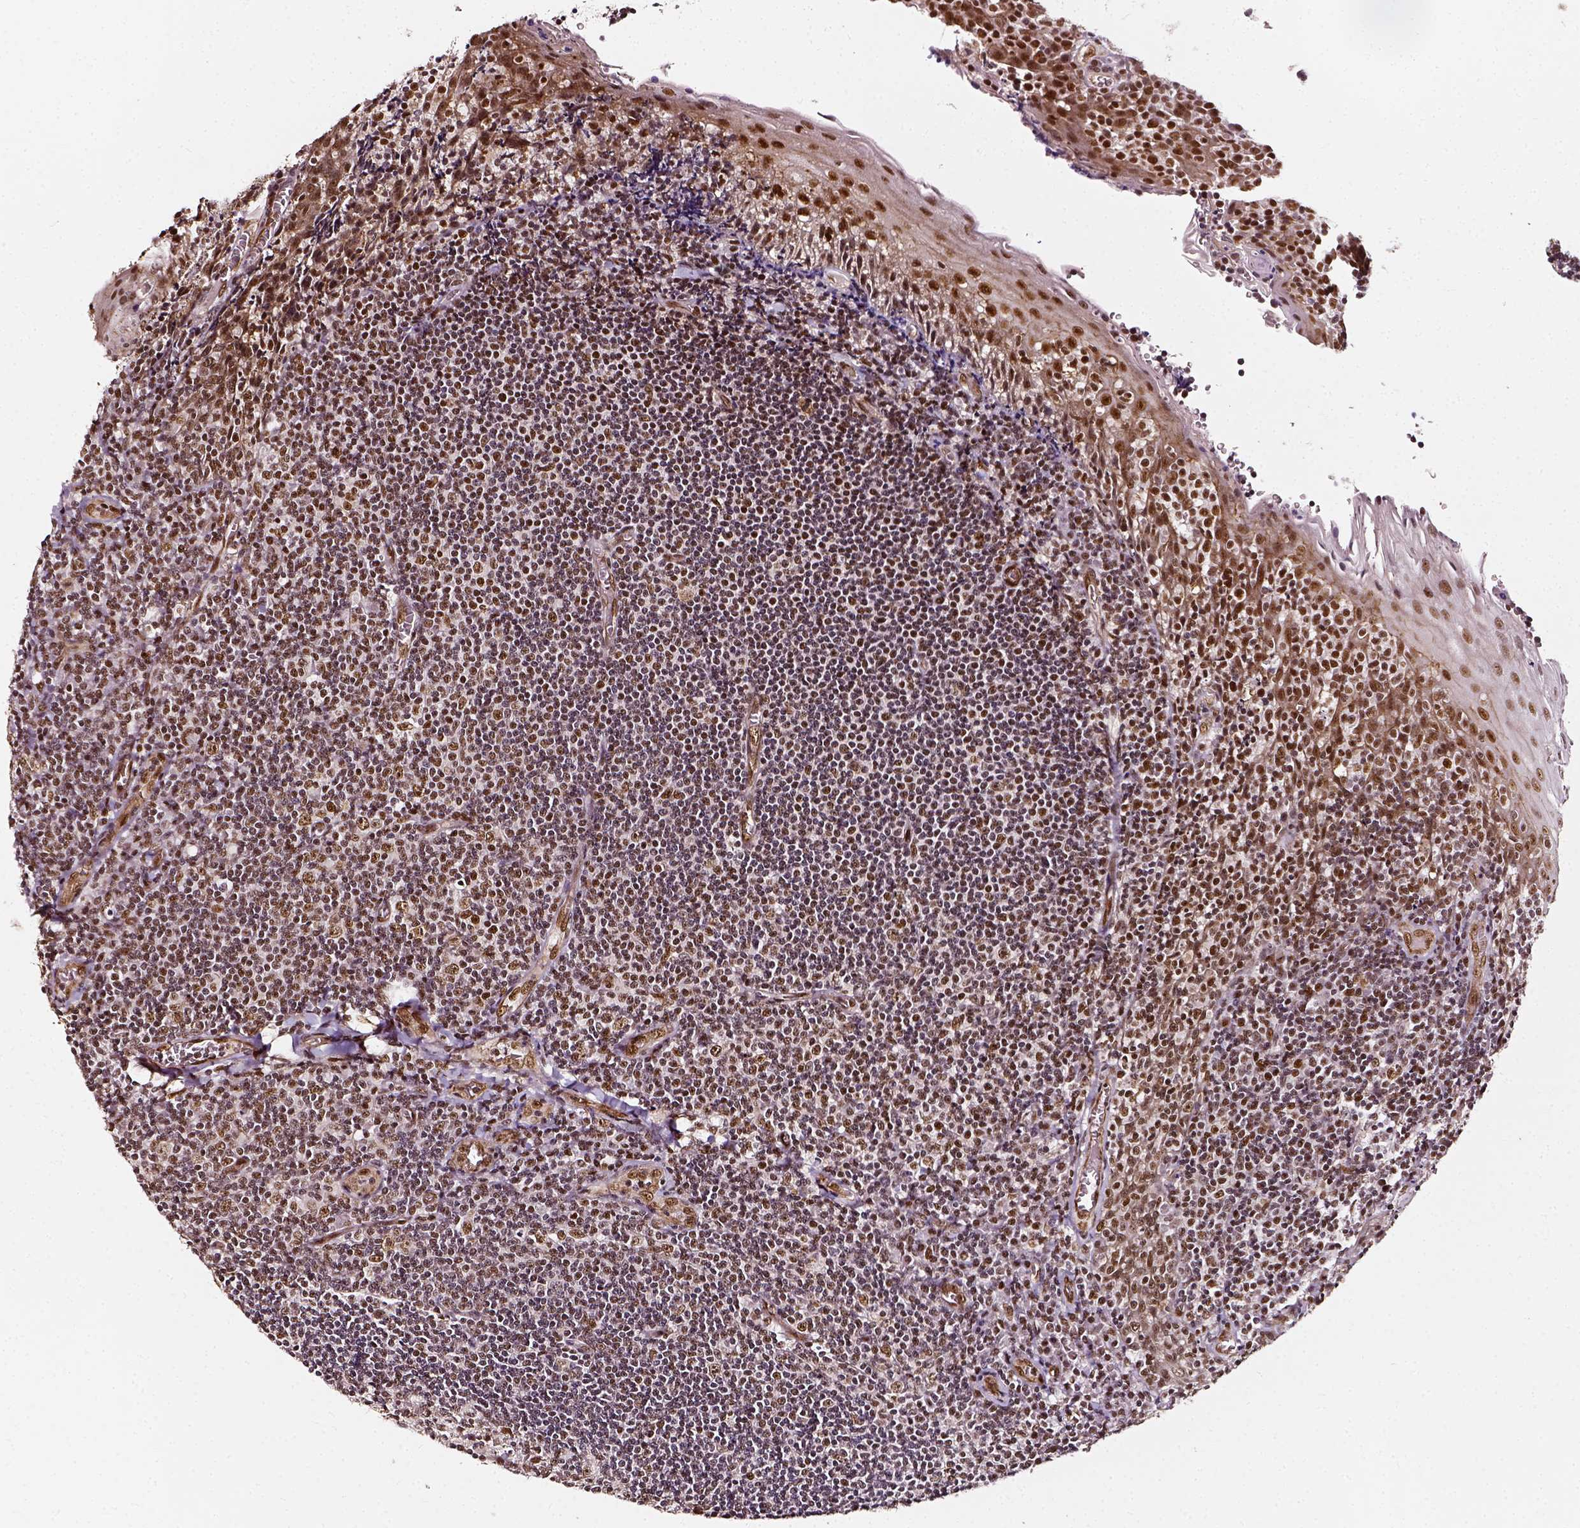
{"staining": {"intensity": "moderate", "quantity": ">75%", "location": "nuclear"}, "tissue": "tonsil", "cell_type": "Germinal center cells", "image_type": "normal", "snomed": [{"axis": "morphology", "description": "Normal tissue, NOS"}, {"axis": "morphology", "description": "Inflammation, NOS"}, {"axis": "topography", "description": "Tonsil"}], "caption": "Human tonsil stained with a brown dye reveals moderate nuclear positive staining in about >75% of germinal center cells.", "gene": "NACC1", "patient": {"sex": "female", "age": 31}}